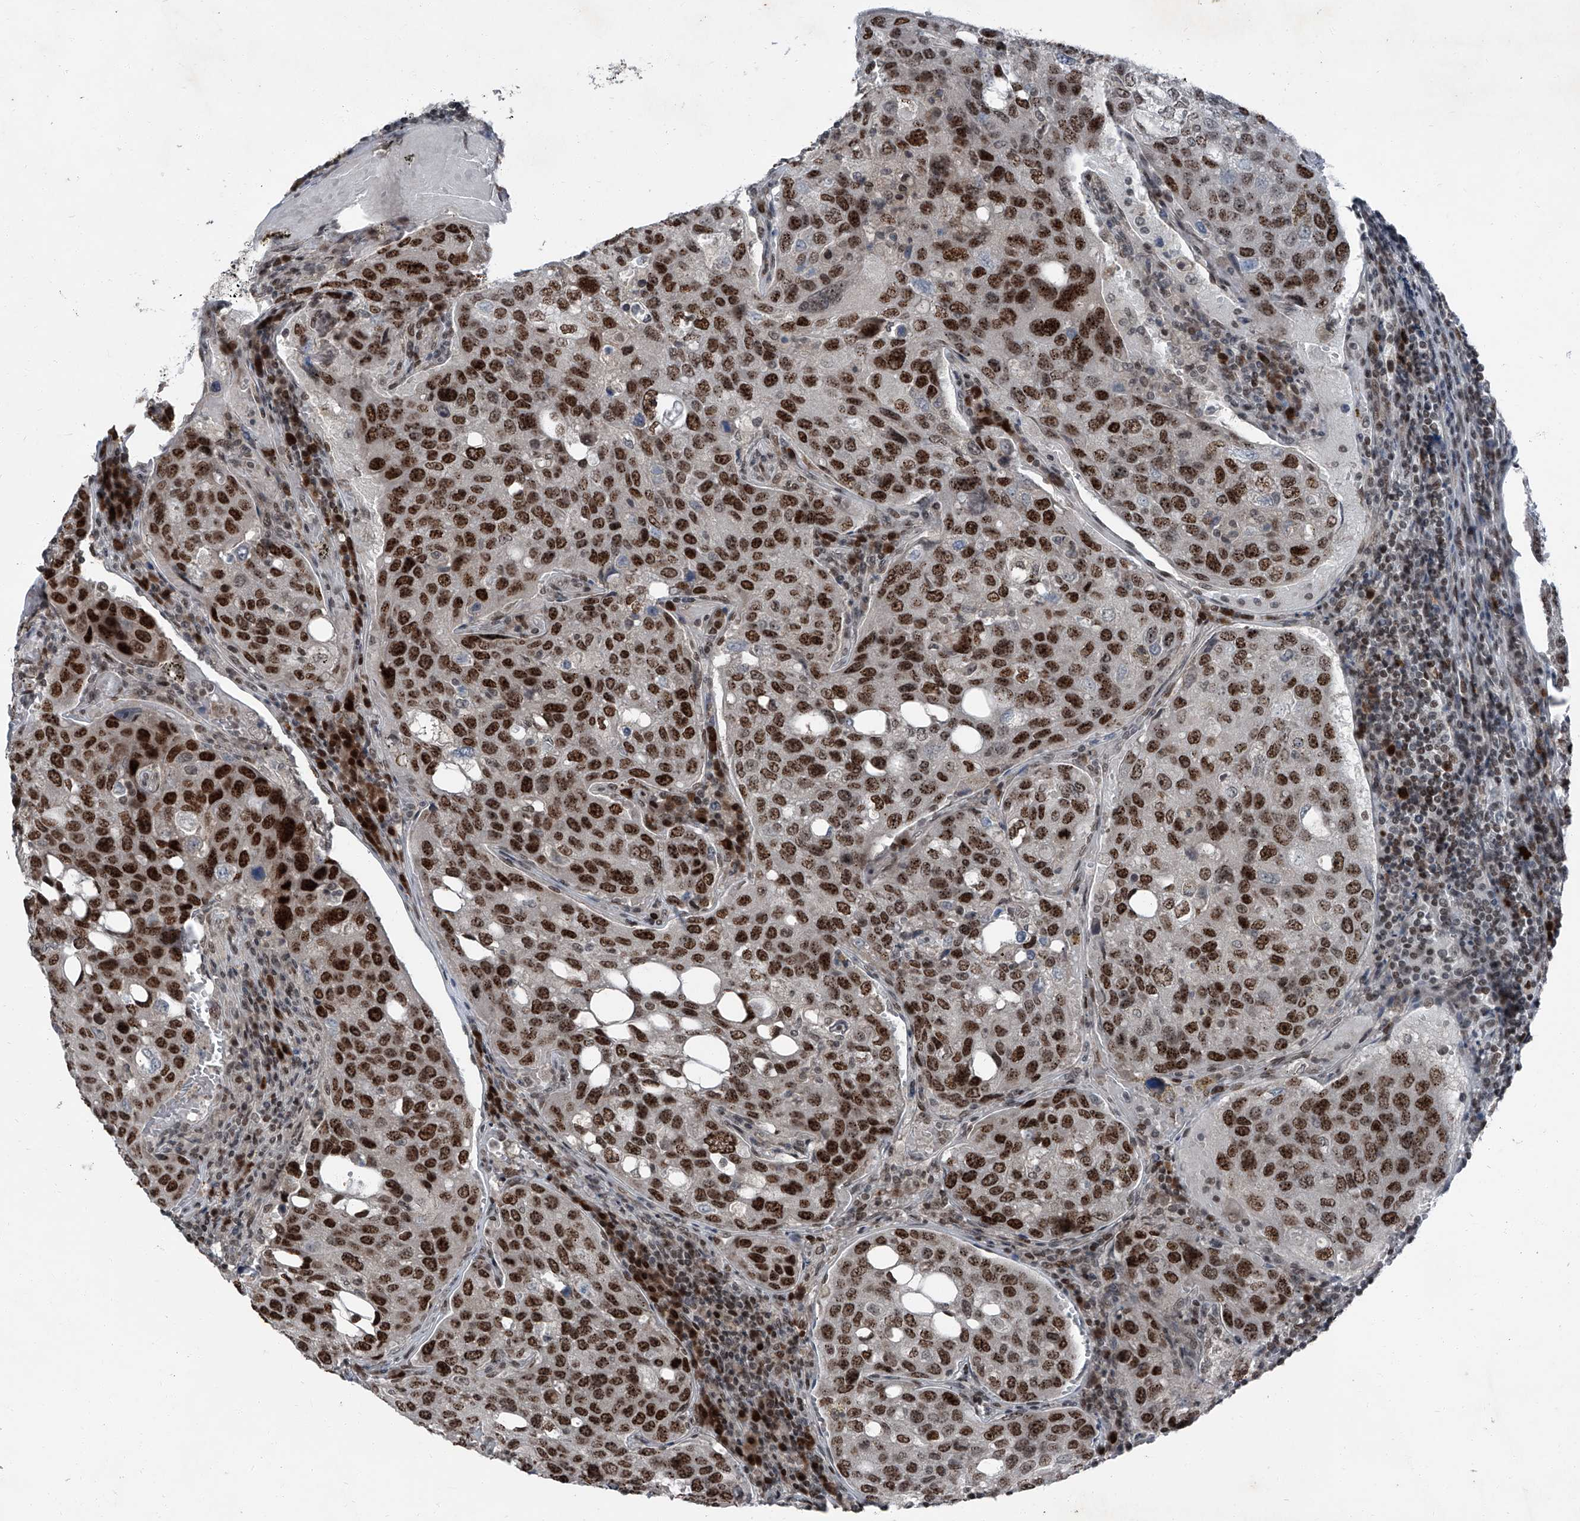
{"staining": {"intensity": "strong", "quantity": "25%-75%", "location": "nuclear"}, "tissue": "urothelial cancer", "cell_type": "Tumor cells", "image_type": "cancer", "snomed": [{"axis": "morphology", "description": "Urothelial carcinoma, High grade"}, {"axis": "topography", "description": "Lymph node"}, {"axis": "topography", "description": "Urinary bladder"}], "caption": "This histopathology image demonstrates urothelial cancer stained with IHC to label a protein in brown. The nuclear of tumor cells show strong positivity for the protein. Nuclei are counter-stained blue.", "gene": "BMI1", "patient": {"sex": "male", "age": 51}}